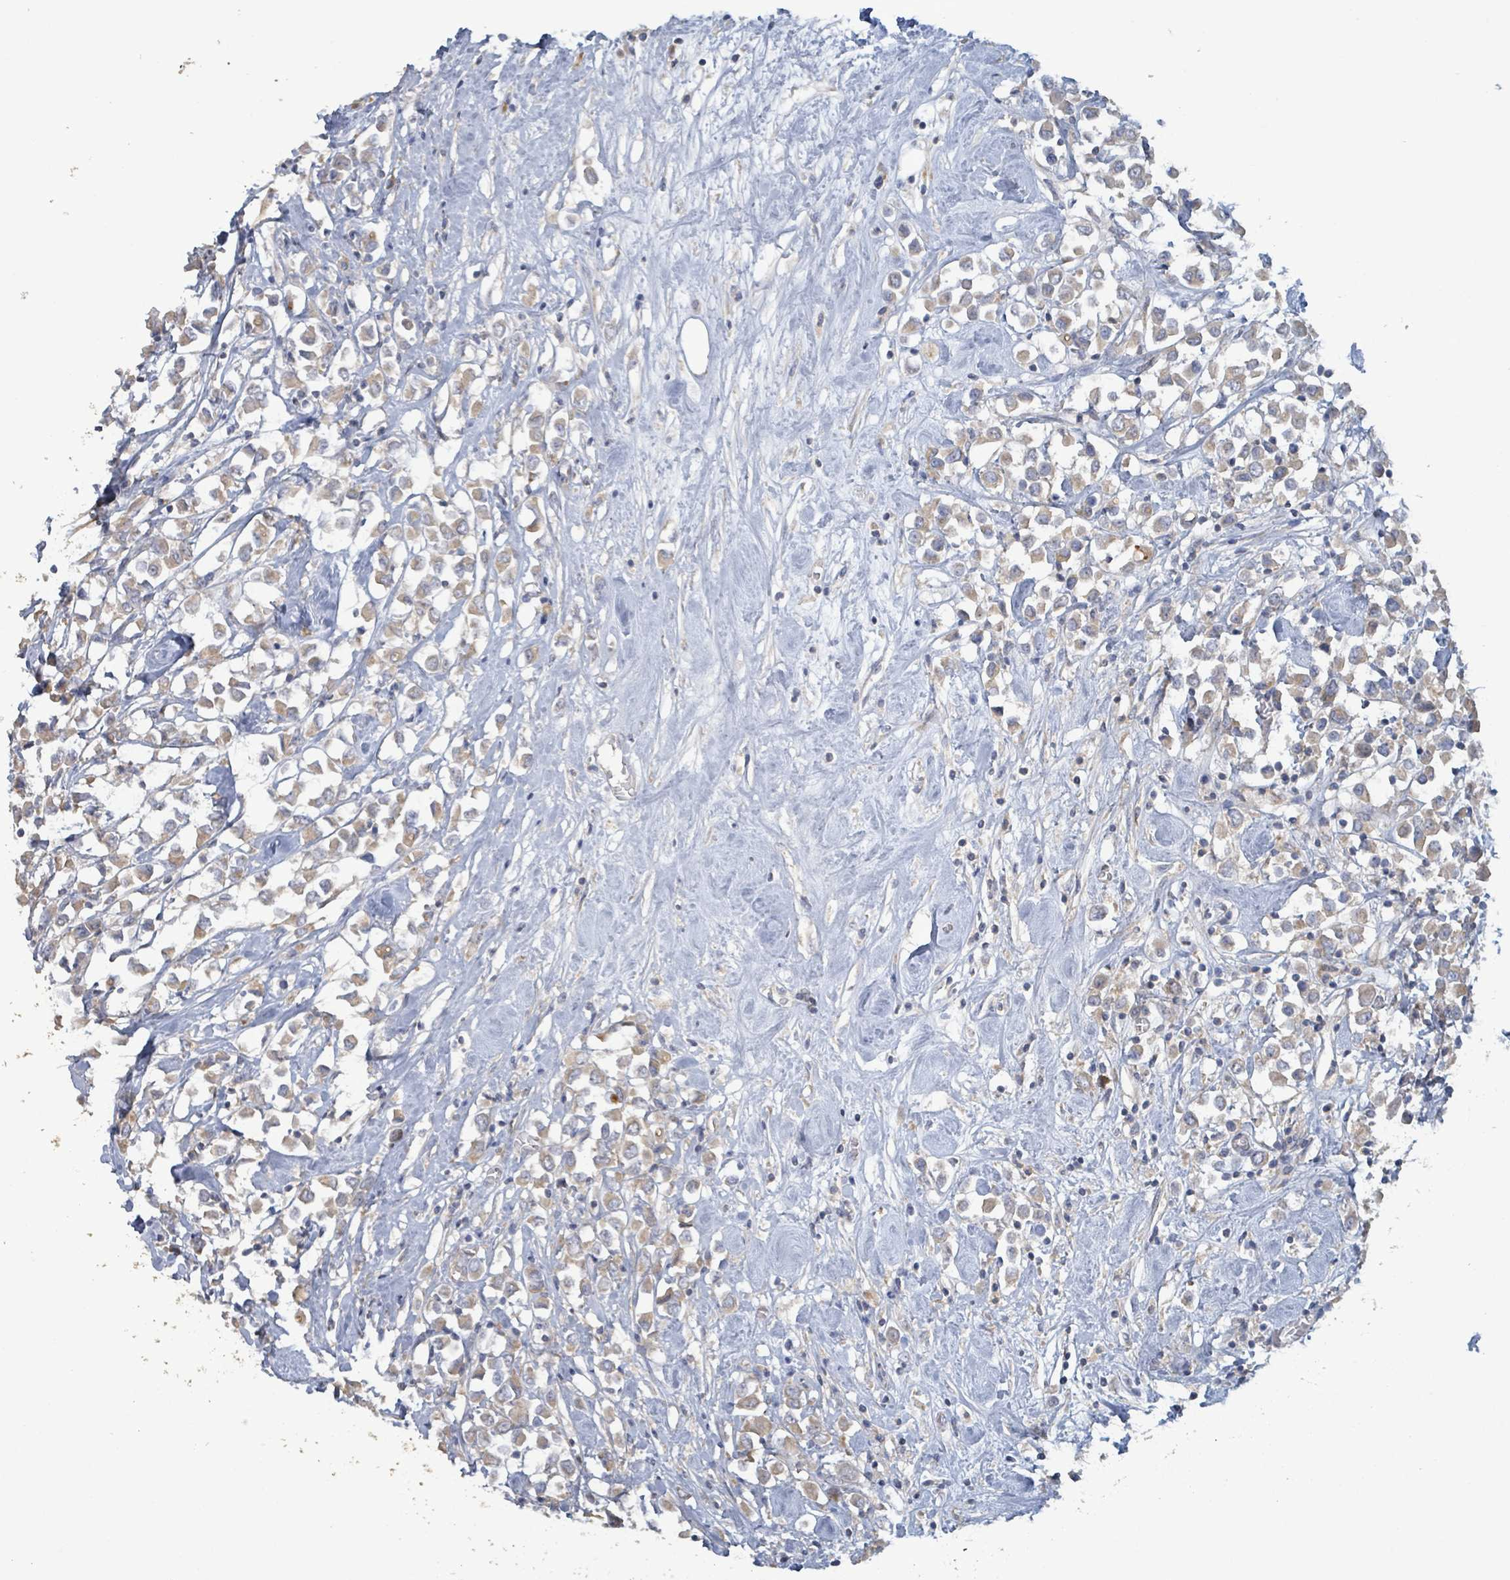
{"staining": {"intensity": "moderate", "quantity": ">75%", "location": "cytoplasmic/membranous"}, "tissue": "breast cancer", "cell_type": "Tumor cells", "image_type": "cancer", "snomed": [{"axis": "morphology", "description": "Duct carcinoma"}, {"axis": "topography", "description": "Breast"}], "caption": "High-magnification brightfield microscopy of breast infiltrating ductal carcinoma stained with DAB (brown) and counterstained with hematoxylin (blue). tumor cells exhibit moderate cytoplasmic/membranous staining is present in about>75% of cells.", "gene": "RPL32", "patient": {"sex": "female", "age": 61}}